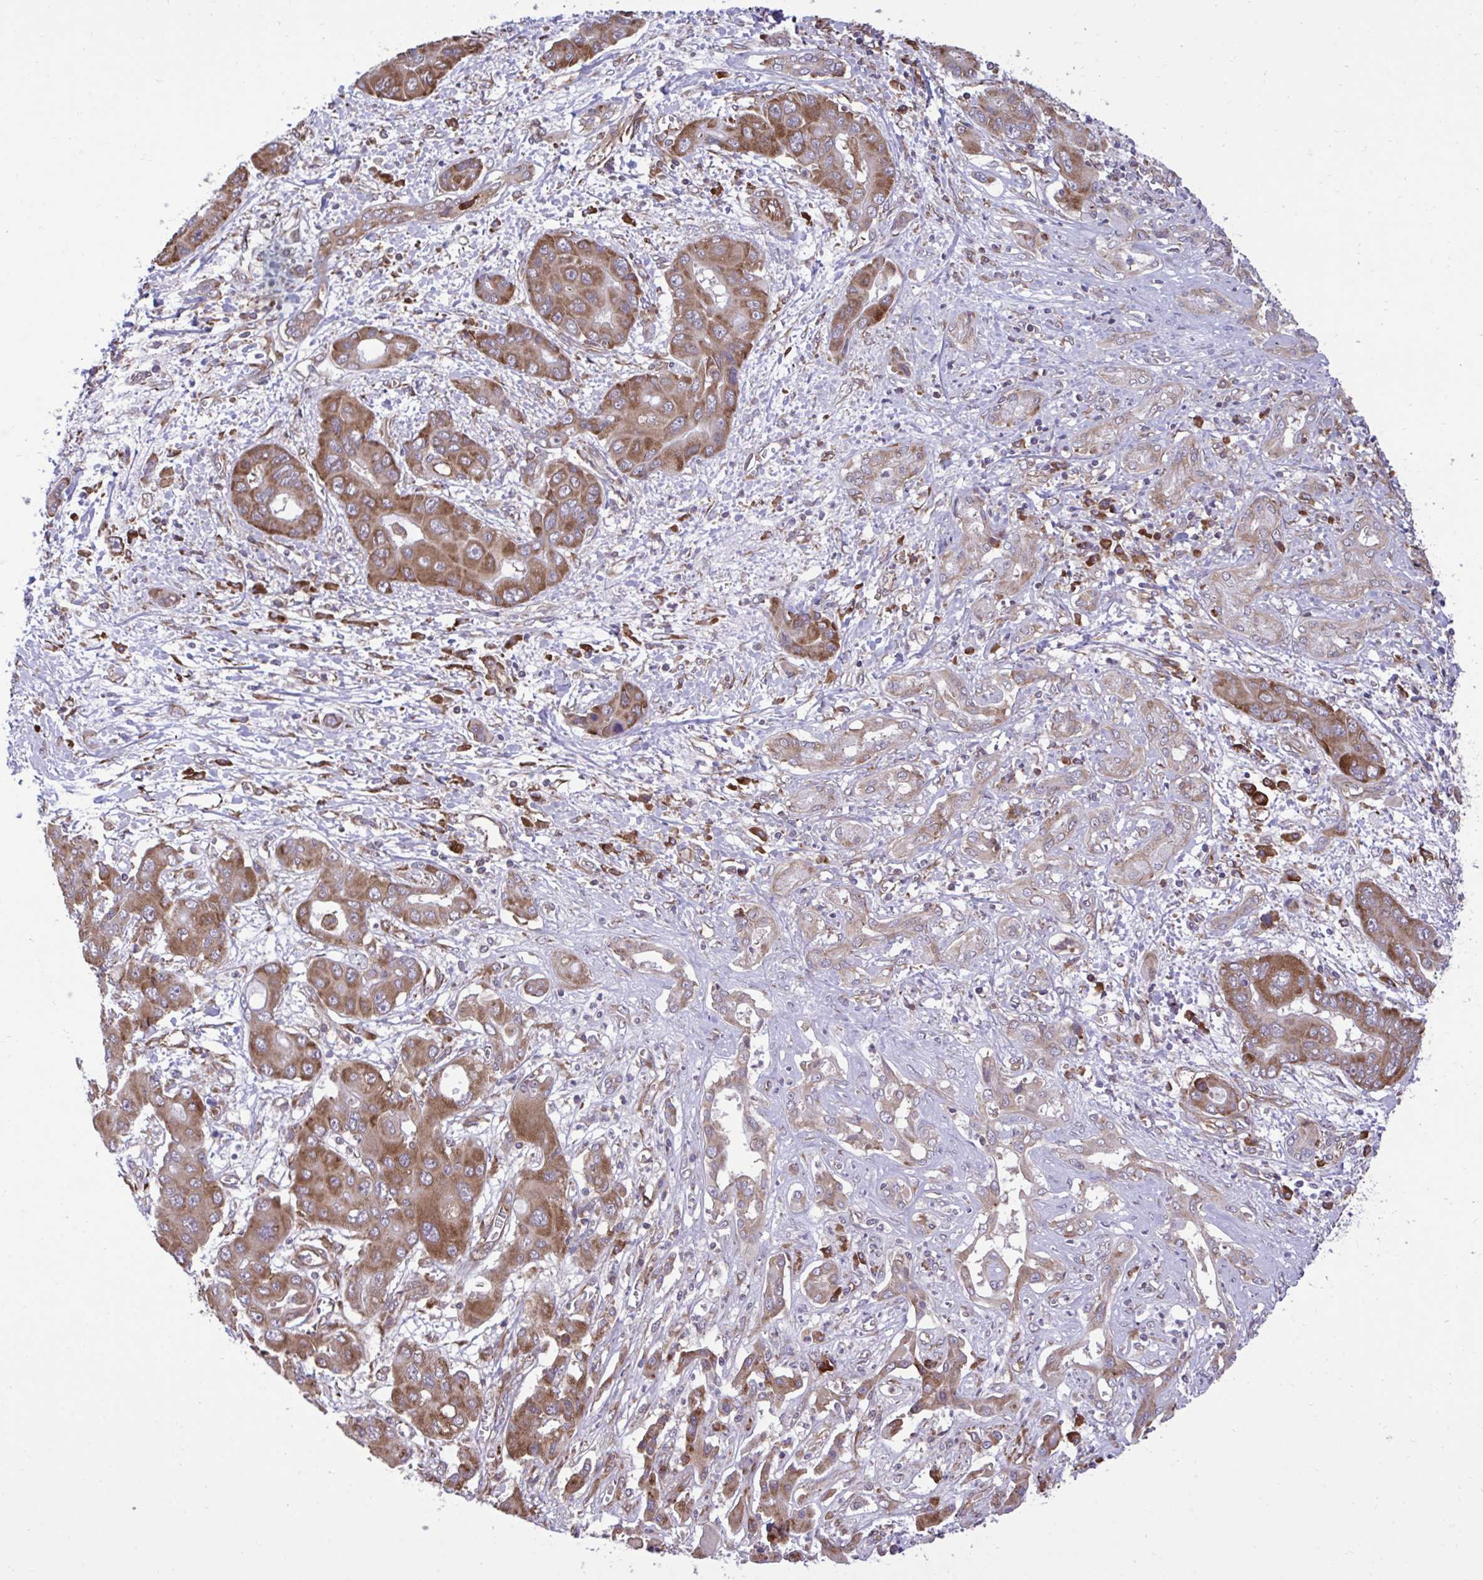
{"staining": {"intensity": "moderate", "quantity": ">75%", "location": "cytoplasmic/membranous"}, "tissue": "liver cancer", "cell_type": "Tumor cells", "image_type": "cancer", "snomed": [{"axis": "morphology", "description": "Cholangiocarcinoma"}, {"axis": "topography", "description": "Liver"}], "caption": "This photomicrograph displays immunohistochemistry staining of liver cholangiocarcinoma, with medium moderate cytoplasmic/membranous expression in about >75% of tumor cells.", "gene": "RPS15", "patient": {"sex": "male", "age": 67}}